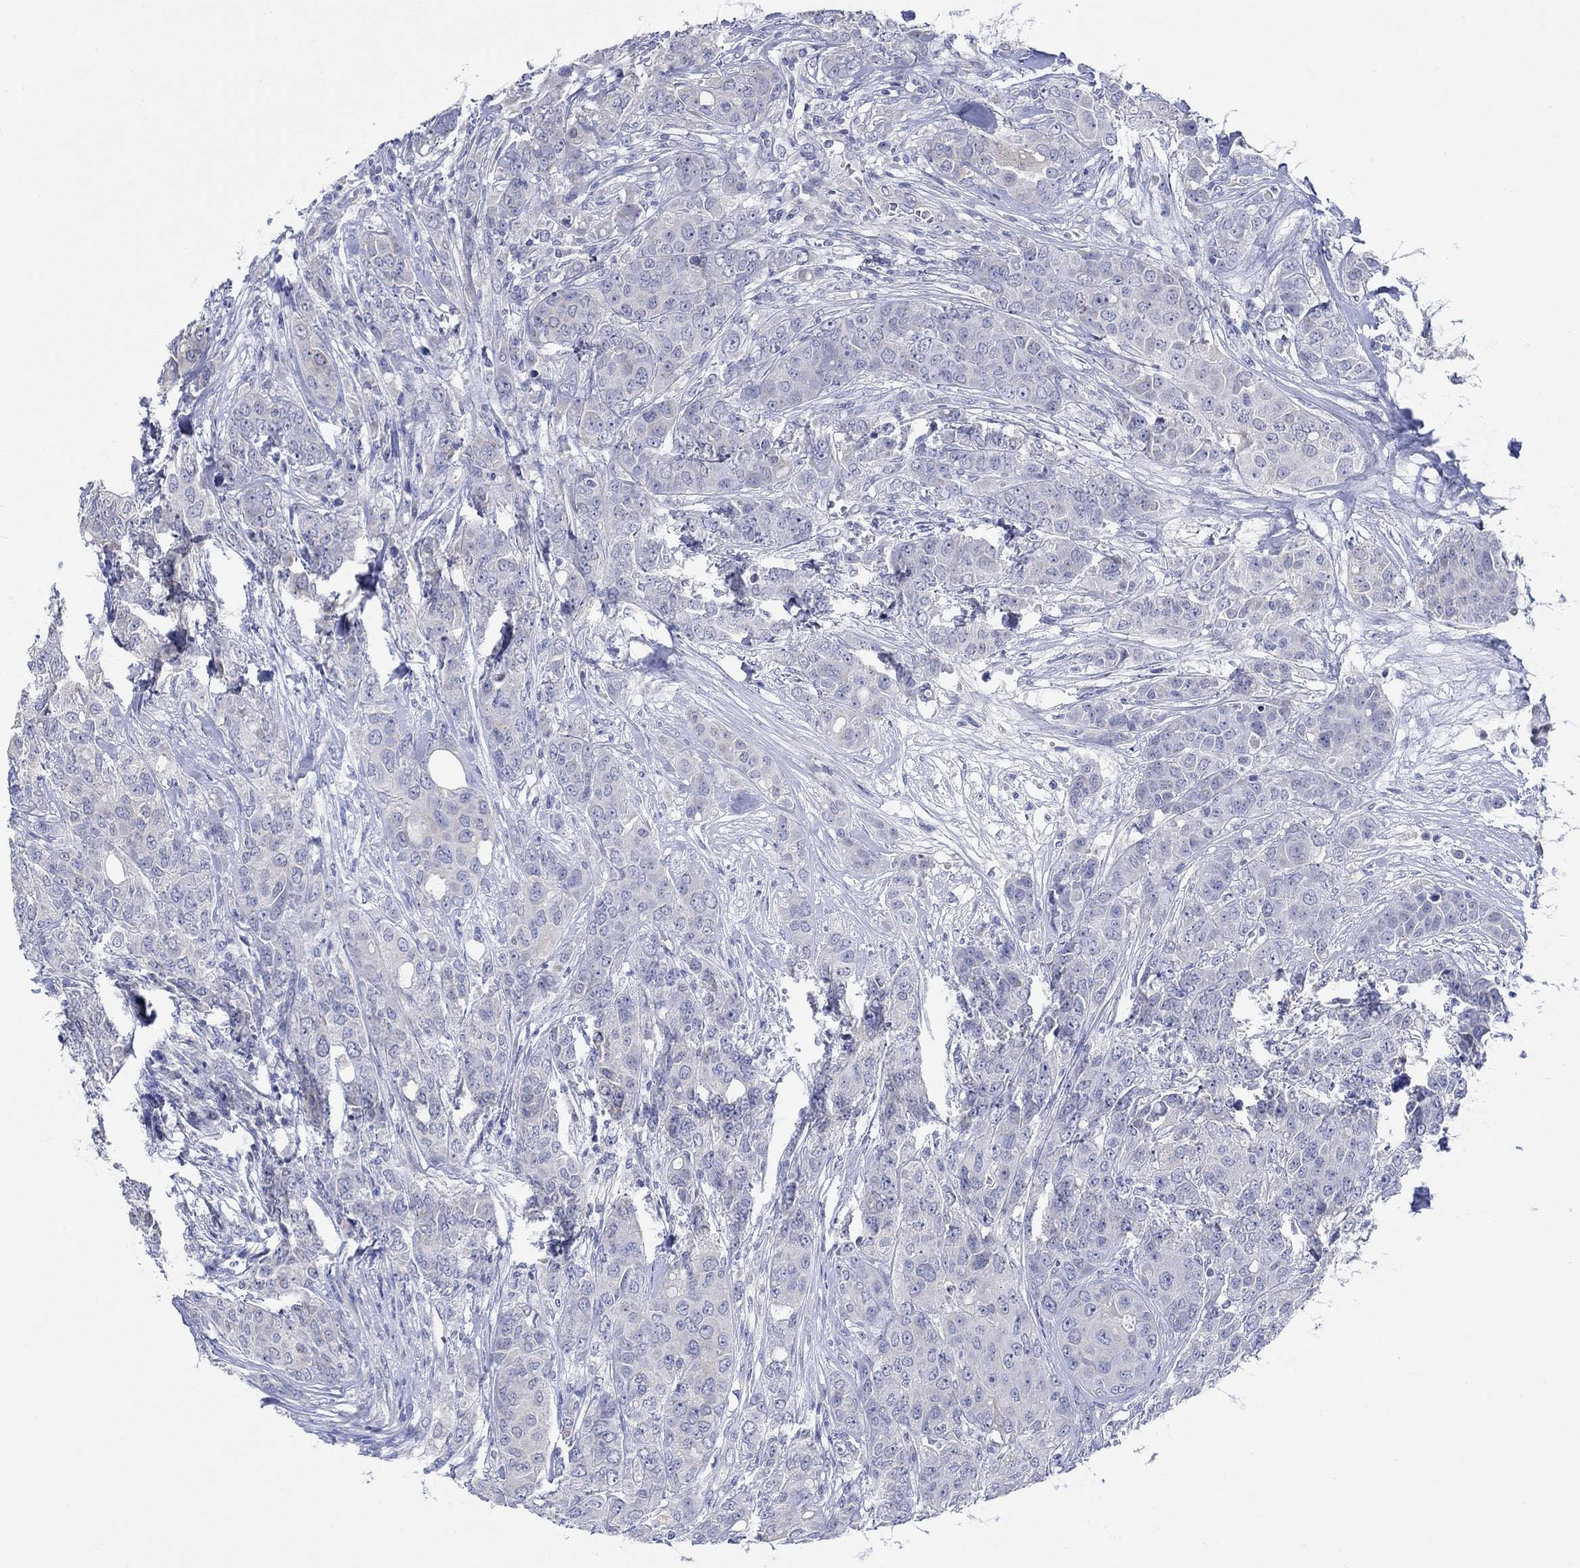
{"staining": {"intensity": "negative", "quantity": "none", "location": "none"}, "tissue": "breast cancer", "cell_type": "Tumor cells", "image_type": "cancer", "snomed": [{"axis": "morphology", "description": "Duct carcinoma"}, {"axis": "topography", "description": "Breast"}], "caption": "Breast cancer (invasive ductal carcinoma) stained for a protein using IHC reveals no staining tumor cells.", "gene": "KRT222", "patient": {"sex": "female", "age": 43}}